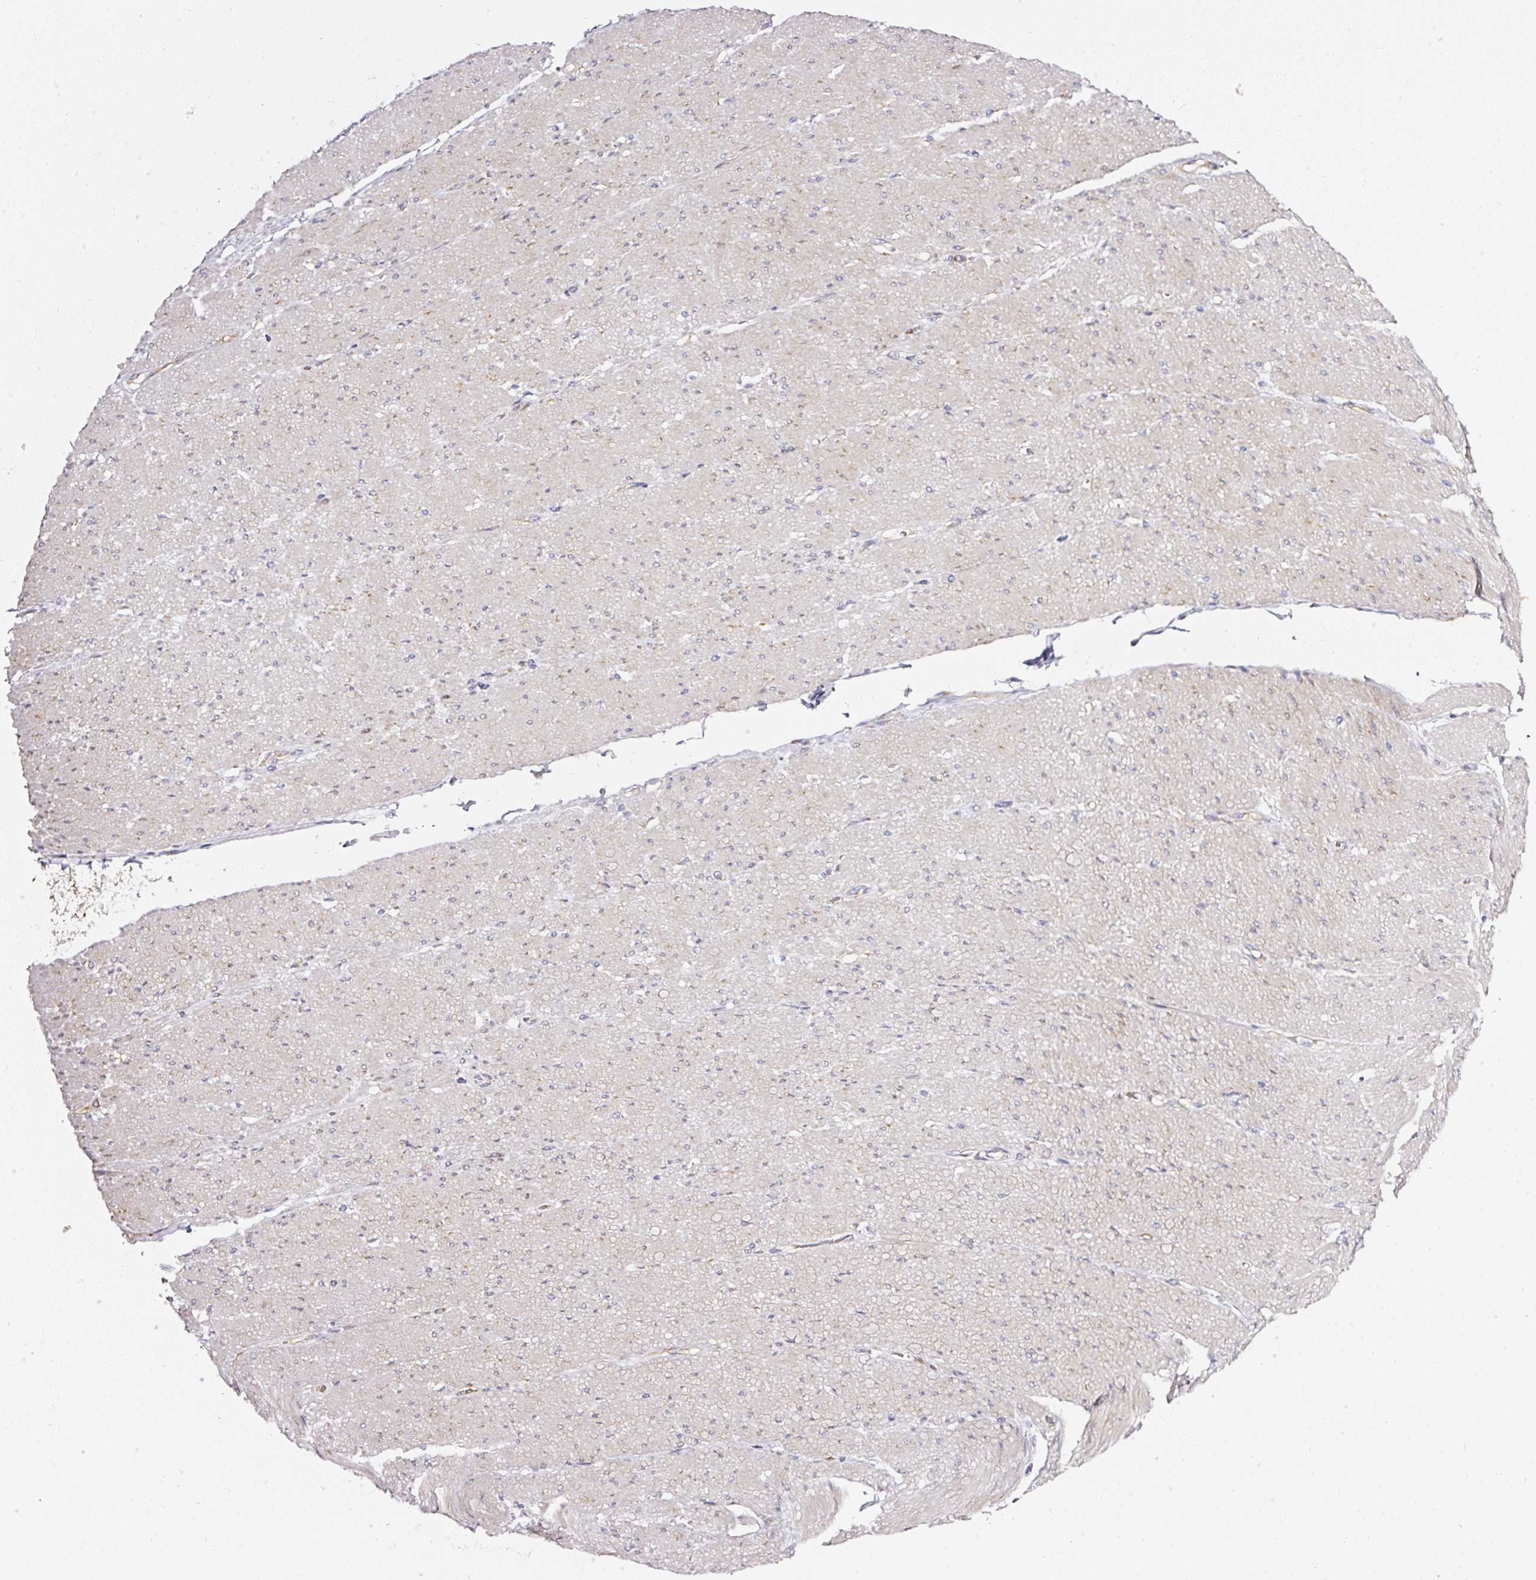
{"staining": {"intensity": "negative", "quantity": "none", "location": "none"}, "tissue": "smooth muscle", "cell_type": "Smooth muscle cells", "image_type": "normal", "snomed": [{"axis": "morphology", "description": "Normal tissue, NOS"}, {"axis": "topography", "description": "Smooth muscle"}, {"axis": "topography", "description": "Rectum"}], "caption": "Micrograph shows no protein staining in smooth muscle cells of benign smooth muscle. (Brightfield microscopy of DAB IHC at high magnification).", "gene": "RPL10A", "patient": {"sex": "male", "age": 53}}